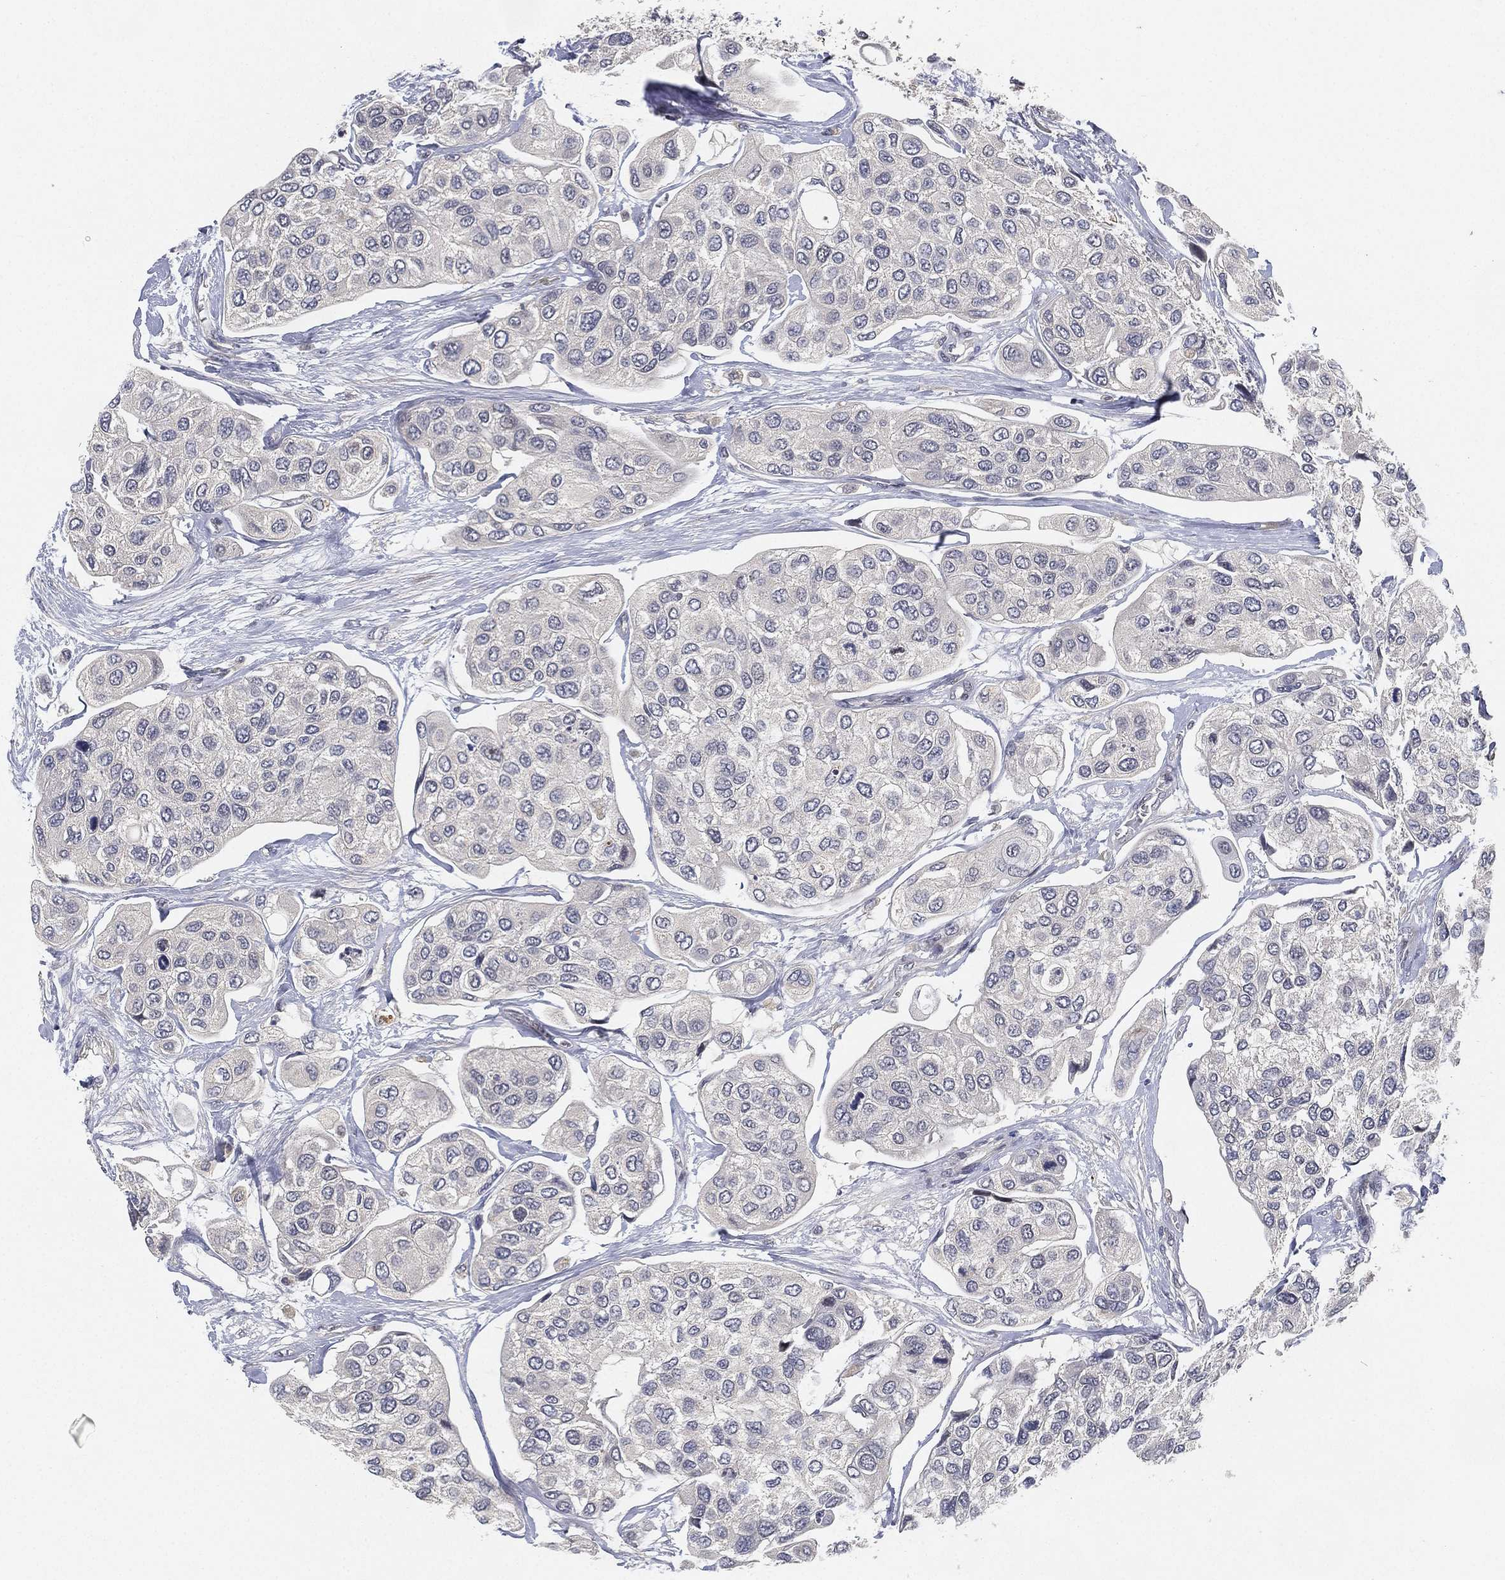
{"staining": {"intensity": "negative", "quantity": "none", "location": "none"}, "tissue": "urothelial cancer", "cell_type": "Tumor cells", "image_type": "cancer", "snomed": [{"axis": "morphology", "description": "Urothelial carcinoma, High grade"}, {"axis": "topography", "description": "Urinary bladder"}], "caption": "There is no significant positivity in tumor cells of high-grade urothelial carcinoma.", "gene": "CFAP251", "patient": {"sex": "male", "age": 77}}